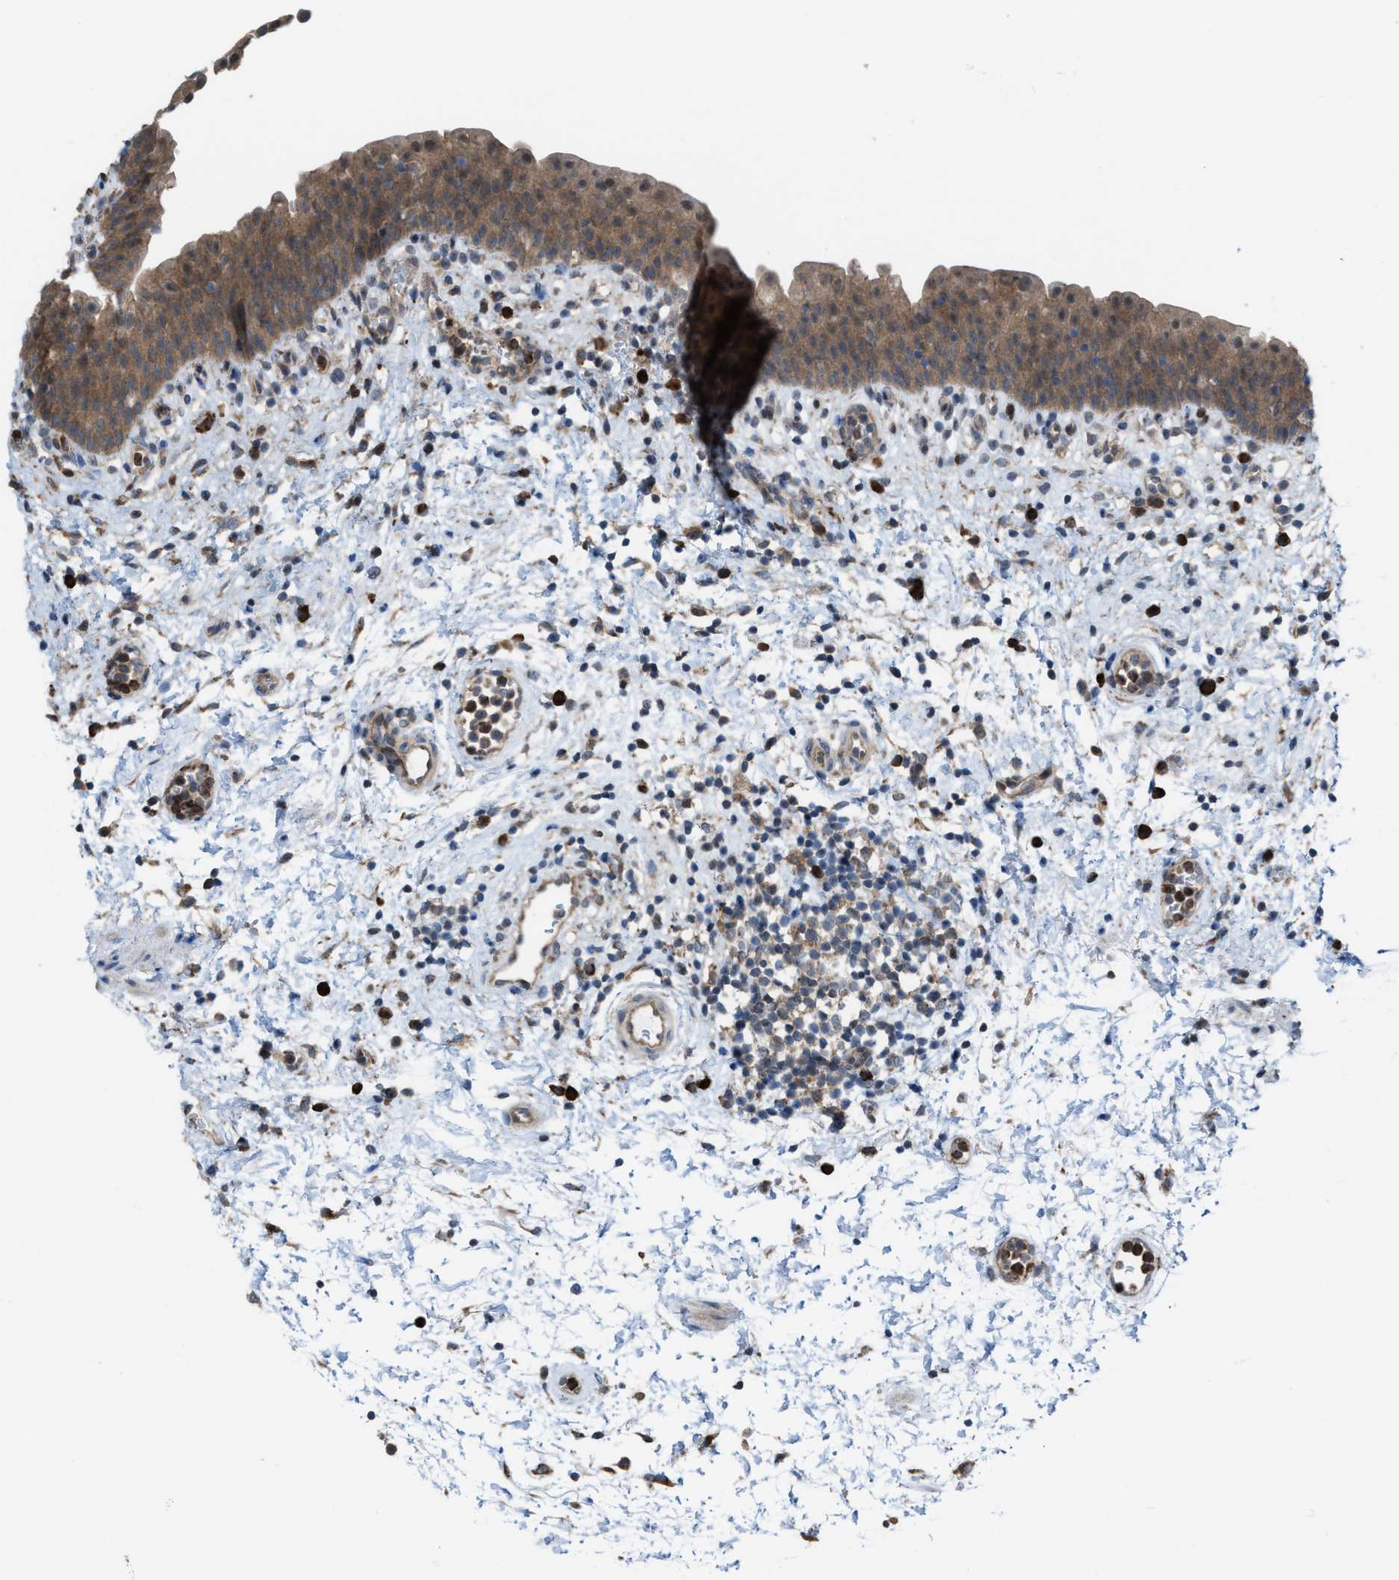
{"staining": {"intensity": "moderate", "quantity": ">75%", "location": "cytoplasmic/membranous"}, "tissue": "urinary bladder", "cell_type": "Urothelial cells", "image_type": "normal", "snomed": [{"axis": "morphology", "description": "Normal tissue, NOS"}, {"axis": "topography", "description": "Urinary bladder"}], "caption": "Brown immunohistochemical staining in normal urinary bladder reveals moderate cytoplasmic/membranous positivity in approximately >75% of urothelial cells. (DAB (3,3'-diaminobenzidine) IHC, brown staining for protein, blue staining for nuclei).", "gene": "PLAA", "patient": {"sex": "male", "age": 37}}